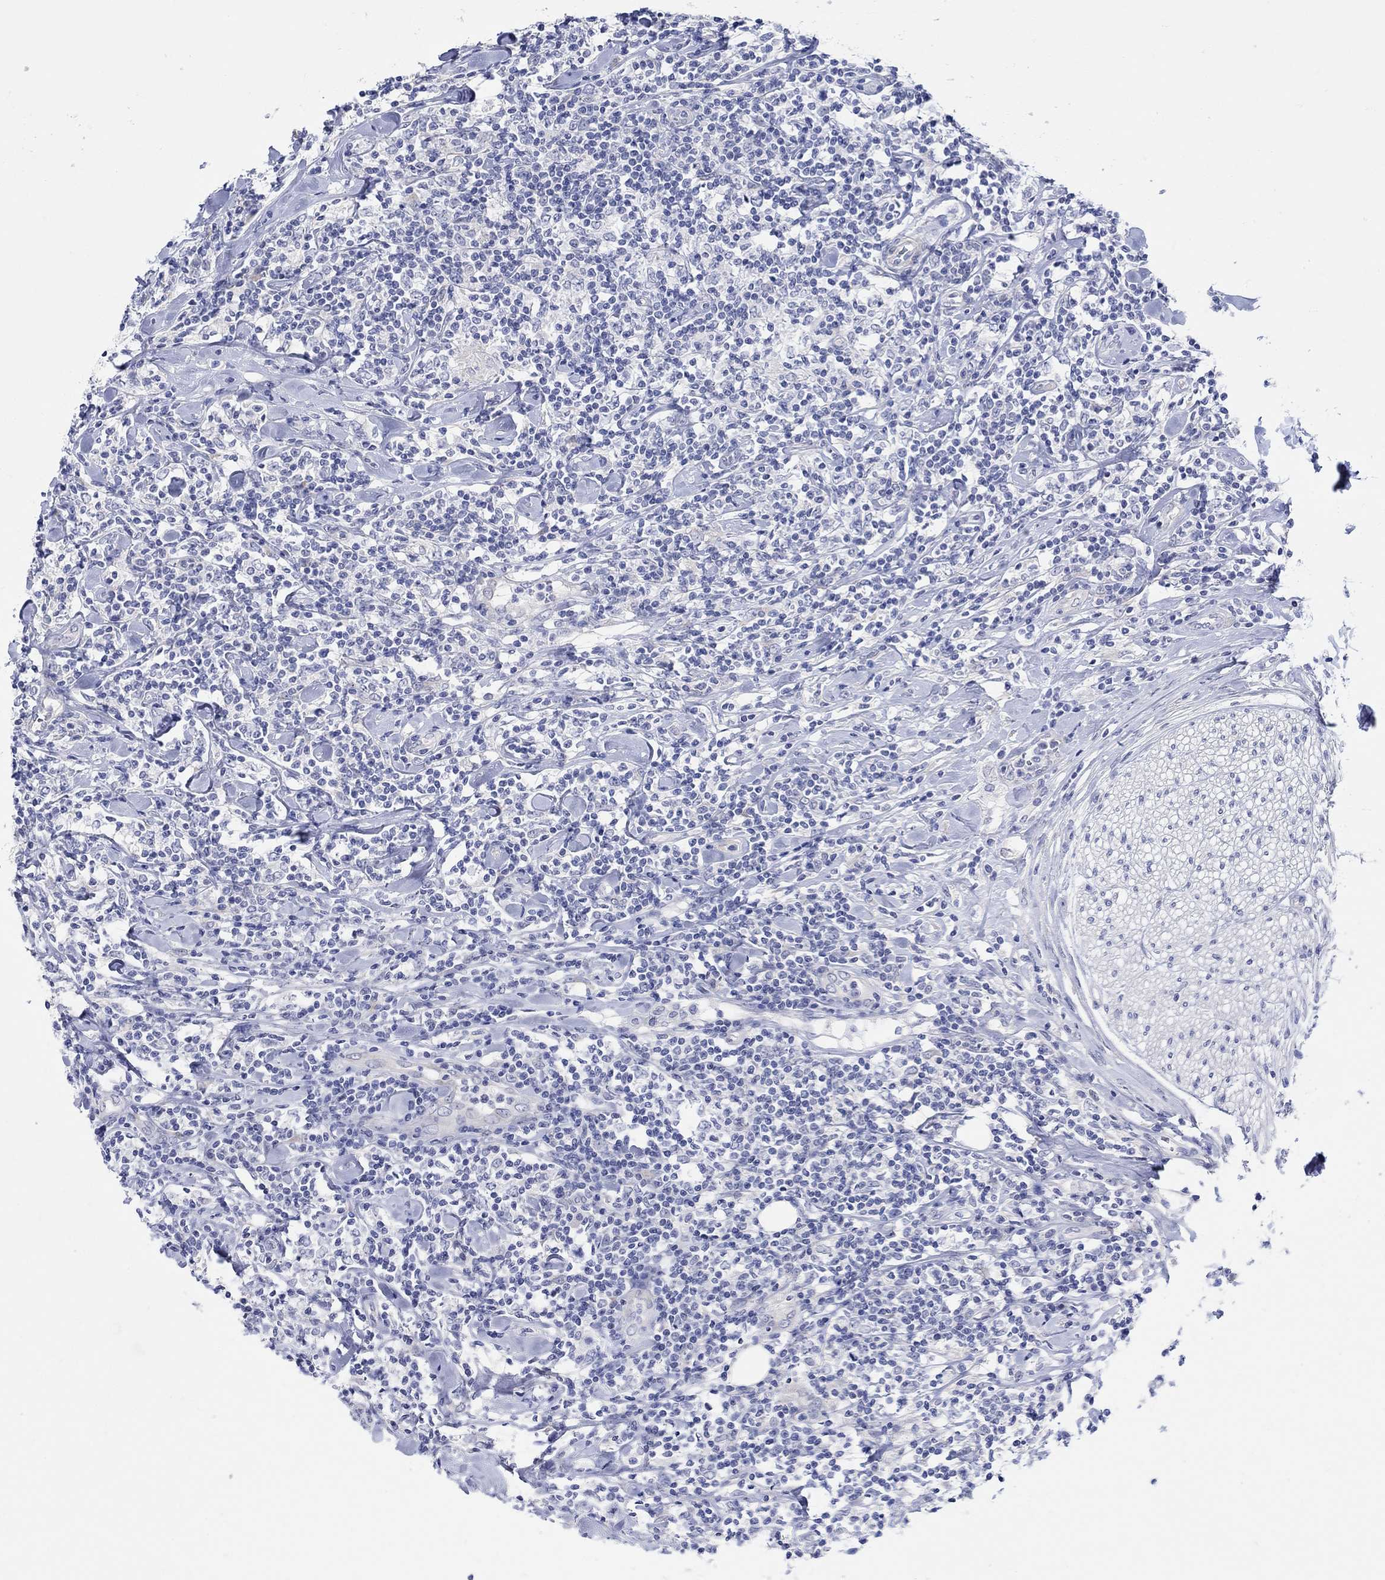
{"staining": {"intensity": "negative", "quantity": "none", "location": "none"}, "tissue": "lymphoma", "cell_type": "Tumor cells", "image_type": "cancer", "snomed": [{"axis": "morphology", "description": "Malignant lymphoma, non-Hodgkin's type, High grade"}, {"axis": "topography", "description": "Lymph node"}], "caption": "There is no significant positivity in tumor cells of lymphoma.", "gene": "KRT222", "patient": {"sex": "female", "age": 84}}